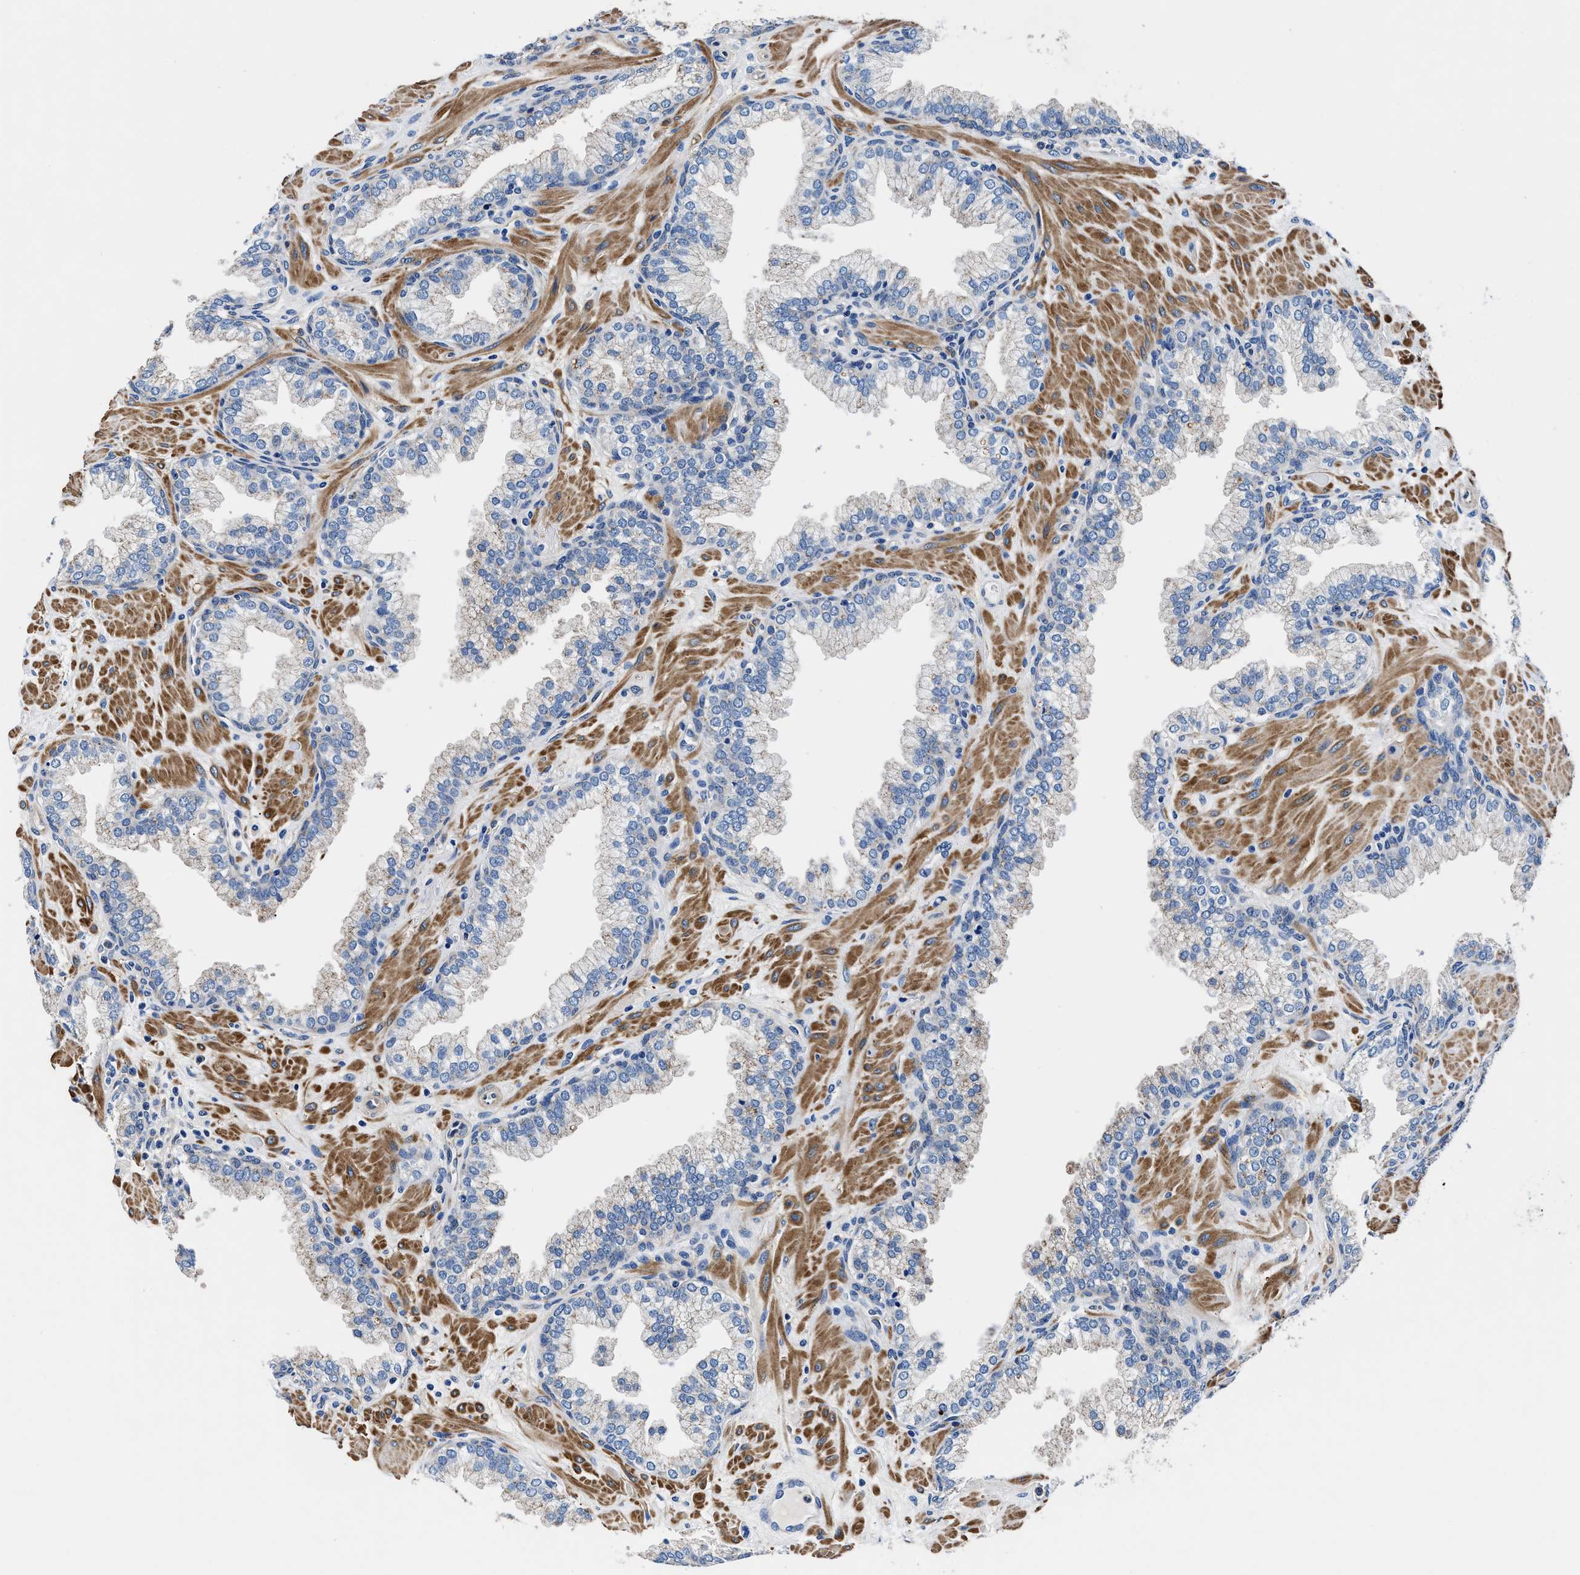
{"staining": {"intensity": "negative", "quantity": "none", "location": "none"}, "tissue": "prostate", "cell_type": "Glandular cells", "image_type": "normal", "snomed": [{"axis": "morphology", "description": "Normal tissue, NOS"}, {"axis": "morphology", "description": "Urothelial carcinoma, Low grade"}, {"axis": "topography", "description": "Urinary bladder"}, {"axis": "topography", "description": "Prostate"}], "caption": "Prostate stained for a protein using IHC exhibits no expression glandular cells.", "gene": "NEU1", "patient": {"sex": "male", "age": 60}}